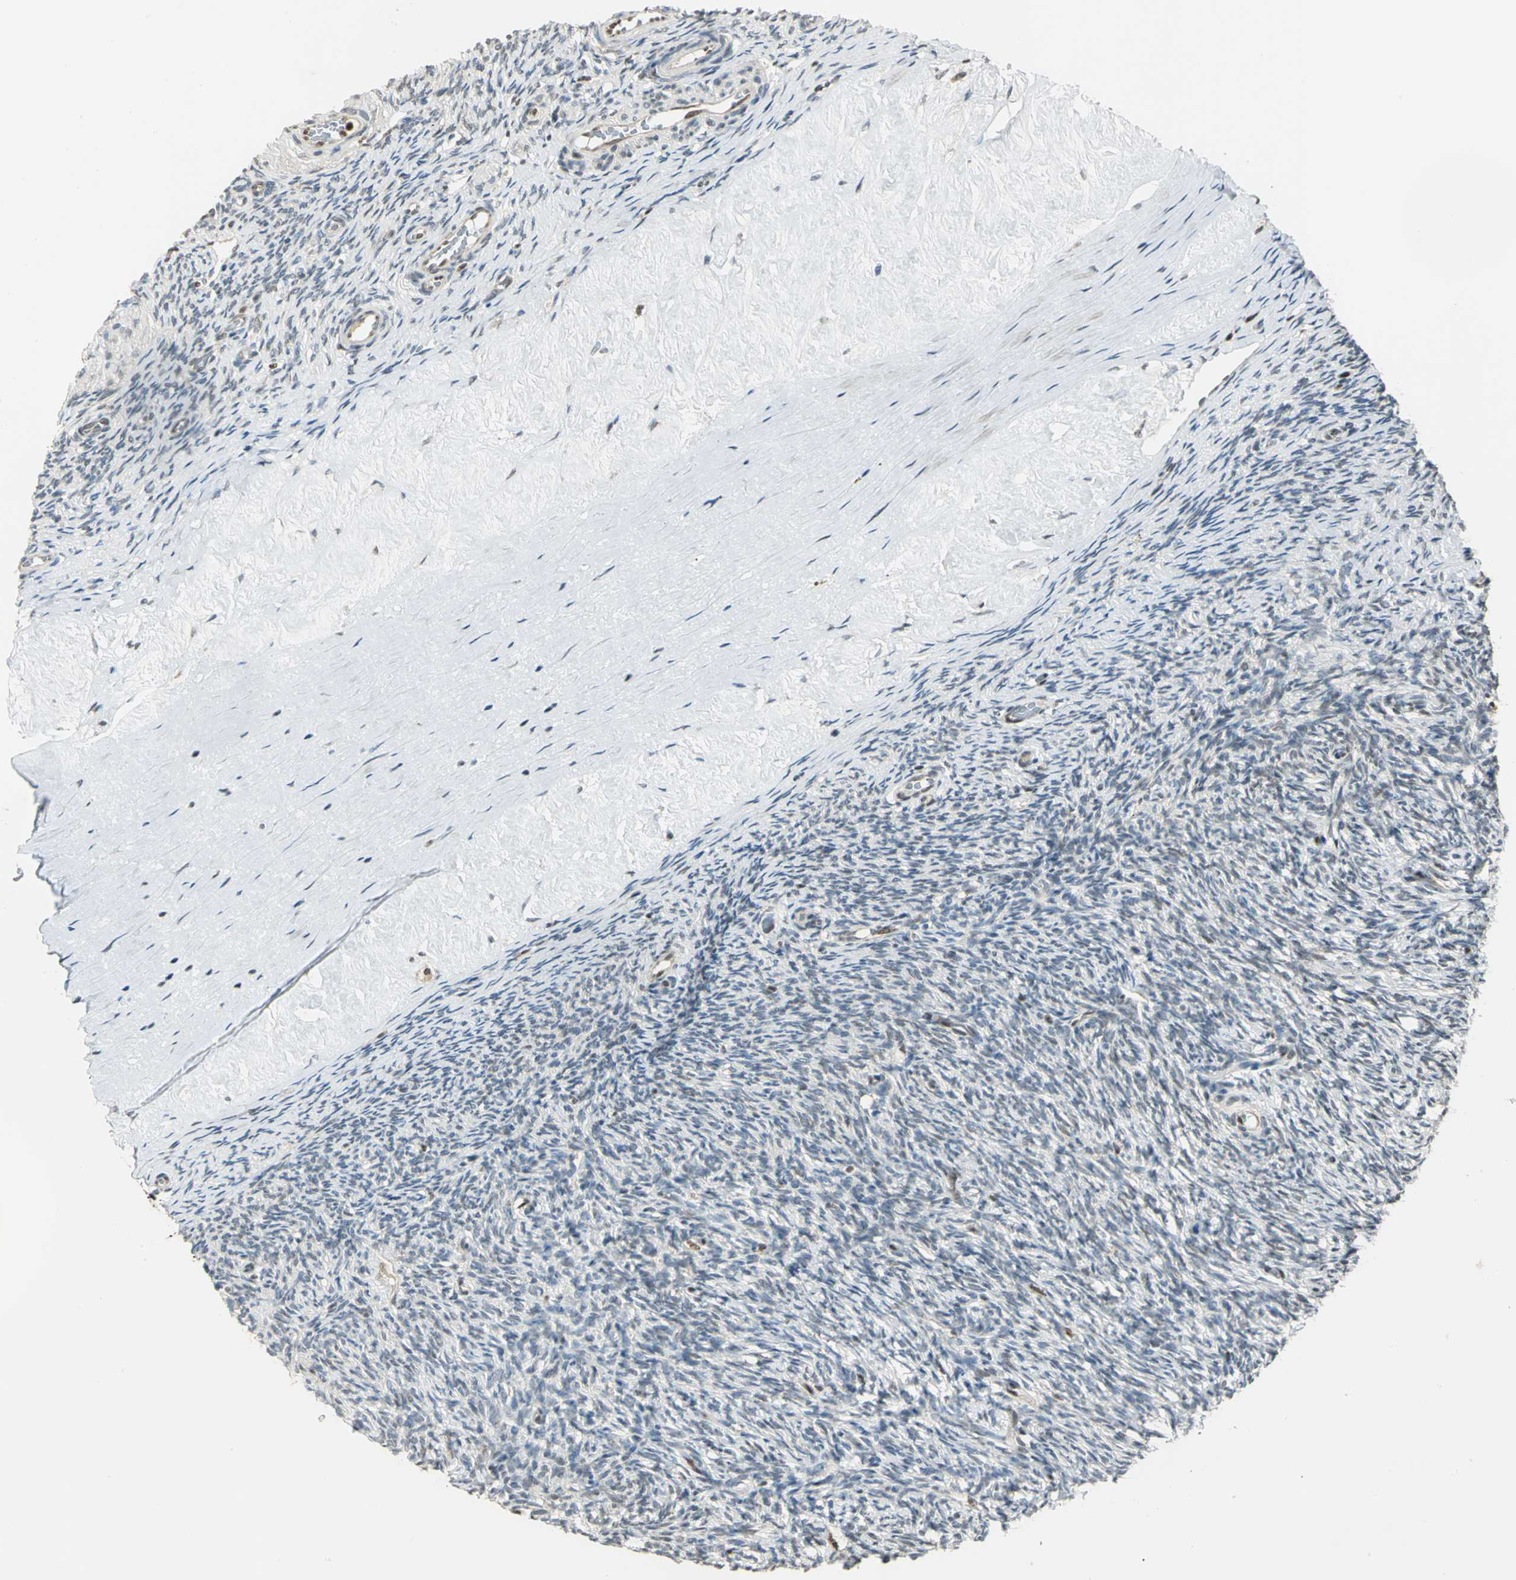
{"staining": {"intensity": "weak", "quantity": "25%-75%", "location": "cytoplasmic/membranous,nuclear"}, "tissue": "ovary", "cell_type": "Follicle cells", "image_type": "normal", "snomed": [{"axis": "morphology", "description": "Normal tissue, NOS"}, {"axis": "topography", "description": "Ovary"}], "caption": "Immunohistochemistry (IHC) (DAB (3,3'-diaminobenzidine)) staining of normal ovary demonstrates weak cytoplasmic/membranous,nuclear protein expression in about 25%-75% of follicle cells. The protein of interest is shown in brown color, while the nuclei are stained blue.", "gene": "DDX5", "patient": {"sex": "female", "age": 60}}